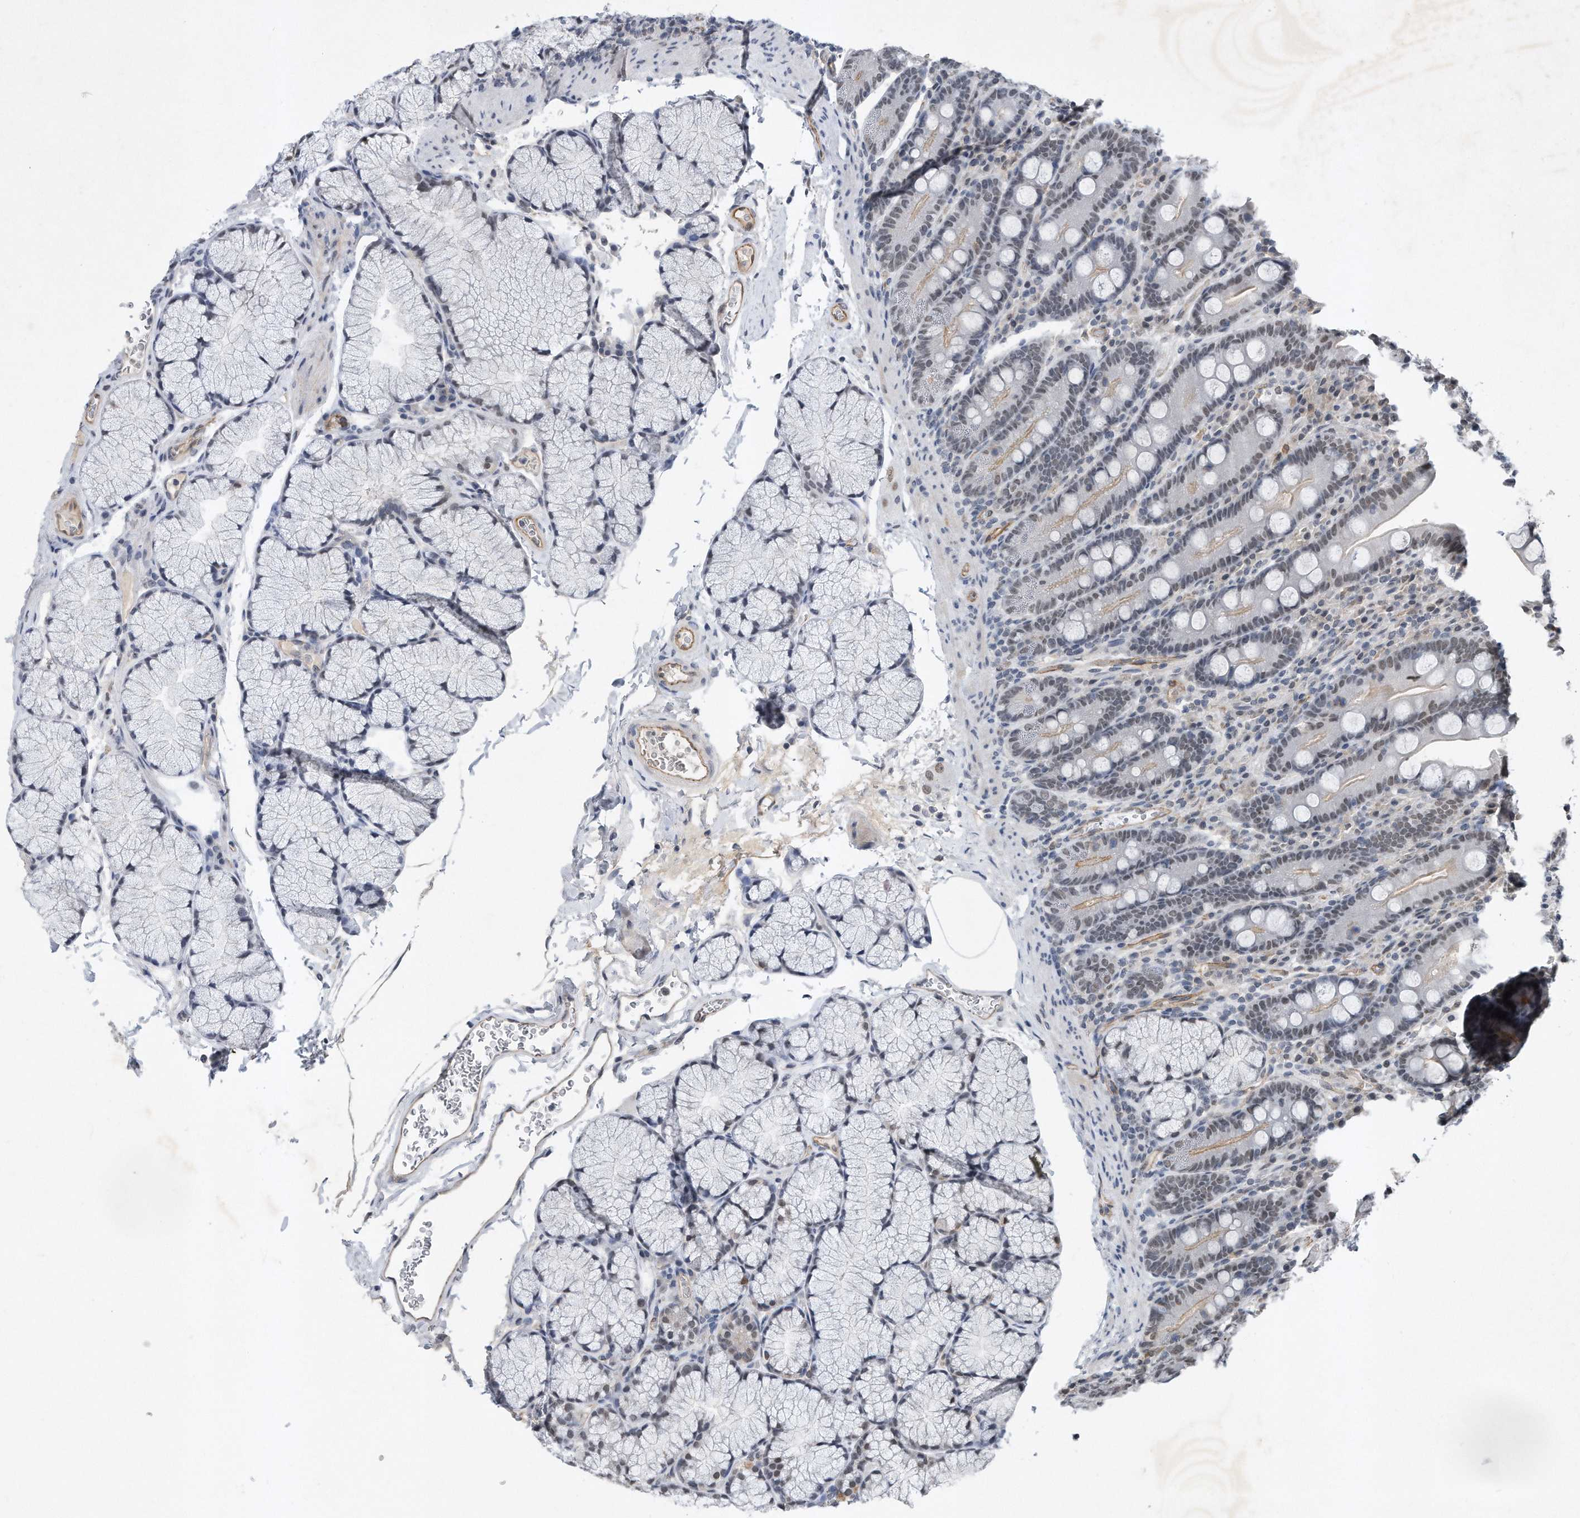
{"staining": {"intensity": "weak", "quantity": "<25%", "location": "nuclear"}, "tissue": "duodenum", "cell_type": "Glandular cells", "image_type": "normal", "snomed": [{"axis": "morphology", "description": "Normal tissue, NOS"}, {"axis": "topography", "description": "Duodenum"}], "caption": "A micrograph of duodenum stained for a protein exhibits no brown staining in glandular cells. (Stains: DAB (3,3'-diaminobenzidine) immunohistochemistry (IHC) with hematoxylin counter stain, Microscopy: brightfield microscopy at high magnification).", "gene": "TP53INP1", "patient": {"sex": "male", "age": 35}}